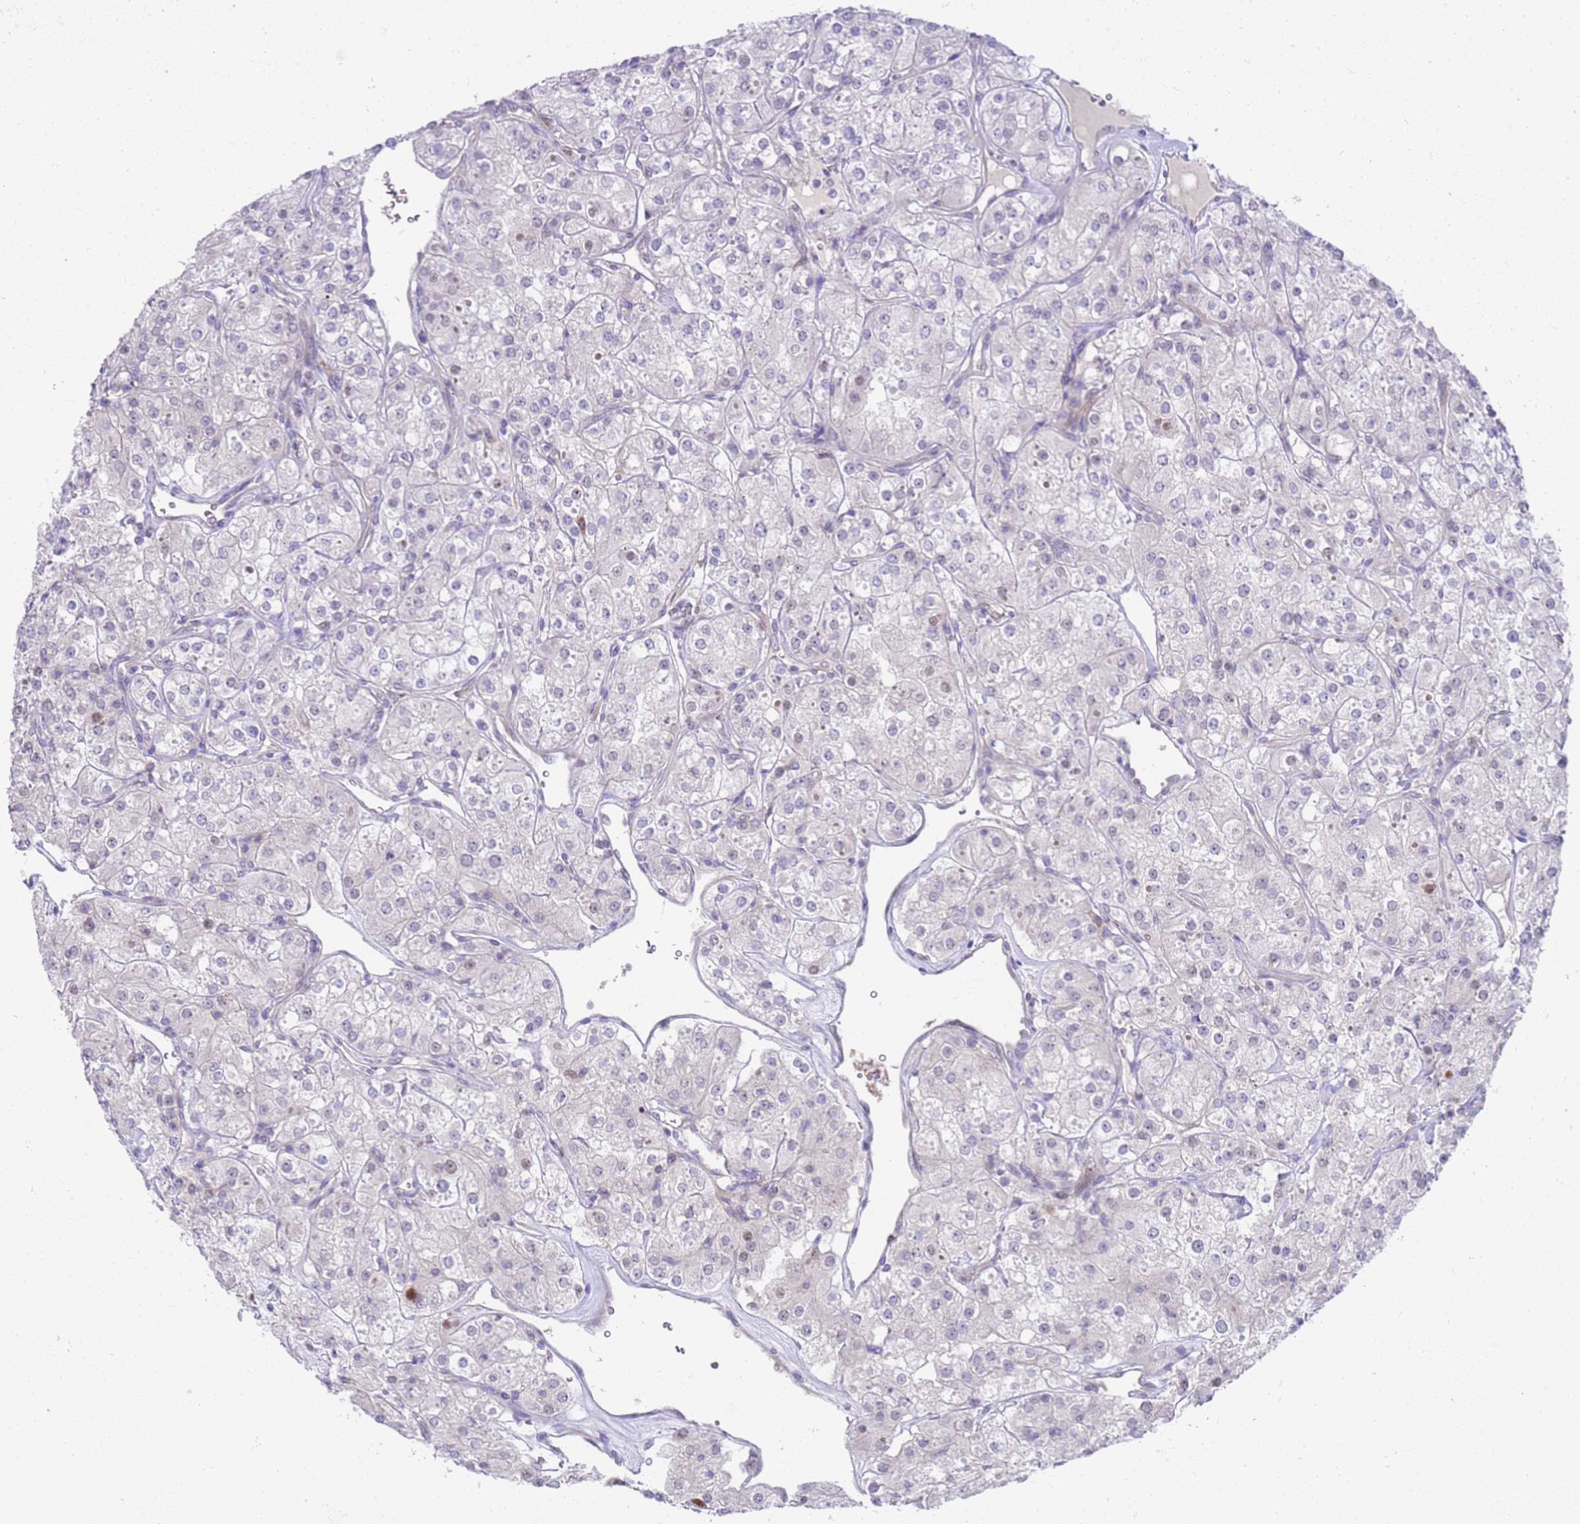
{"staining": {"intensity": "negative", "quantity": "none", "location": "none"}, "tissue": "renal cancer", "cell_type": "Tumor cells", "image_type": "cancer", "snomed": [{"axis": "morphology", "description": "Adenocarcinoma, NOS"}, {"axis": "topography", "description": "Kidney"}], "caption": "Renal cancer (adenocarcinoma) stained for a protein using immunohistochemistry shows no staining tumor cells.", "gene": "STK25", "patient": {"sex": "male", "age": 77}}